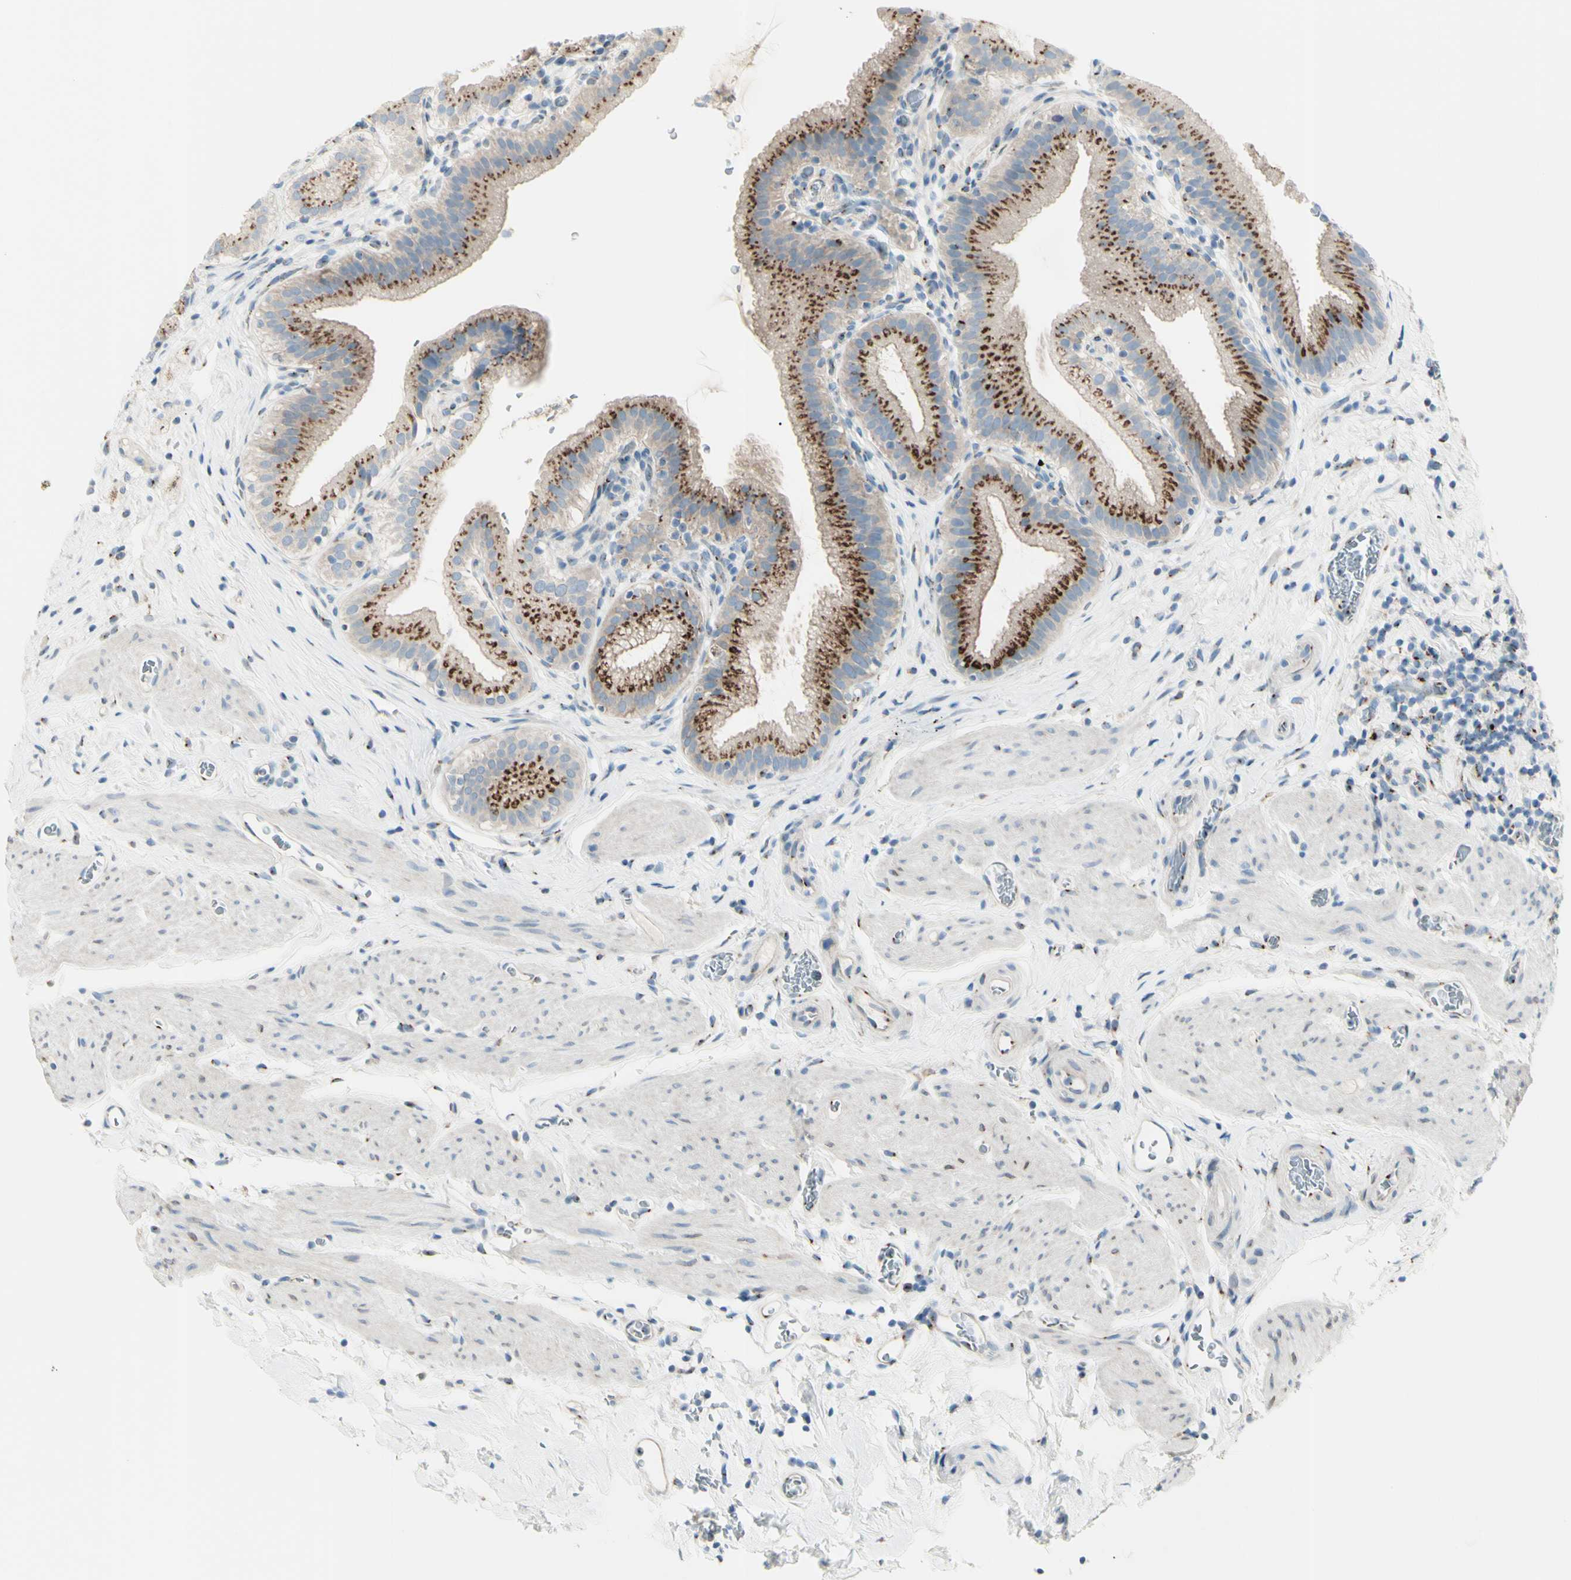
{"staining": {"intensity": "strong", "quantity": ">75%", "location": "cytoplasmic/membranous"}, "tissue": "gallbladder", "cell_type": "Glandular cells", "image_type": "normal", "snomed": [{"axis": "morphology", "description": "Normal tissue, NOS"}, {"axis": "topography", "description": "Gallbladder"}], "caption": "Gallbladder was stained to show a protein in brown. There is high levels of strong cytoplasmic/membranous staining in approximately >75% of glandular cells. Immunohistochemistry stains the protein of interest in brown and the nuclei are stained blue.", "gene": "B4GALT1", "patient": {"sex": "male", "age": 54}}